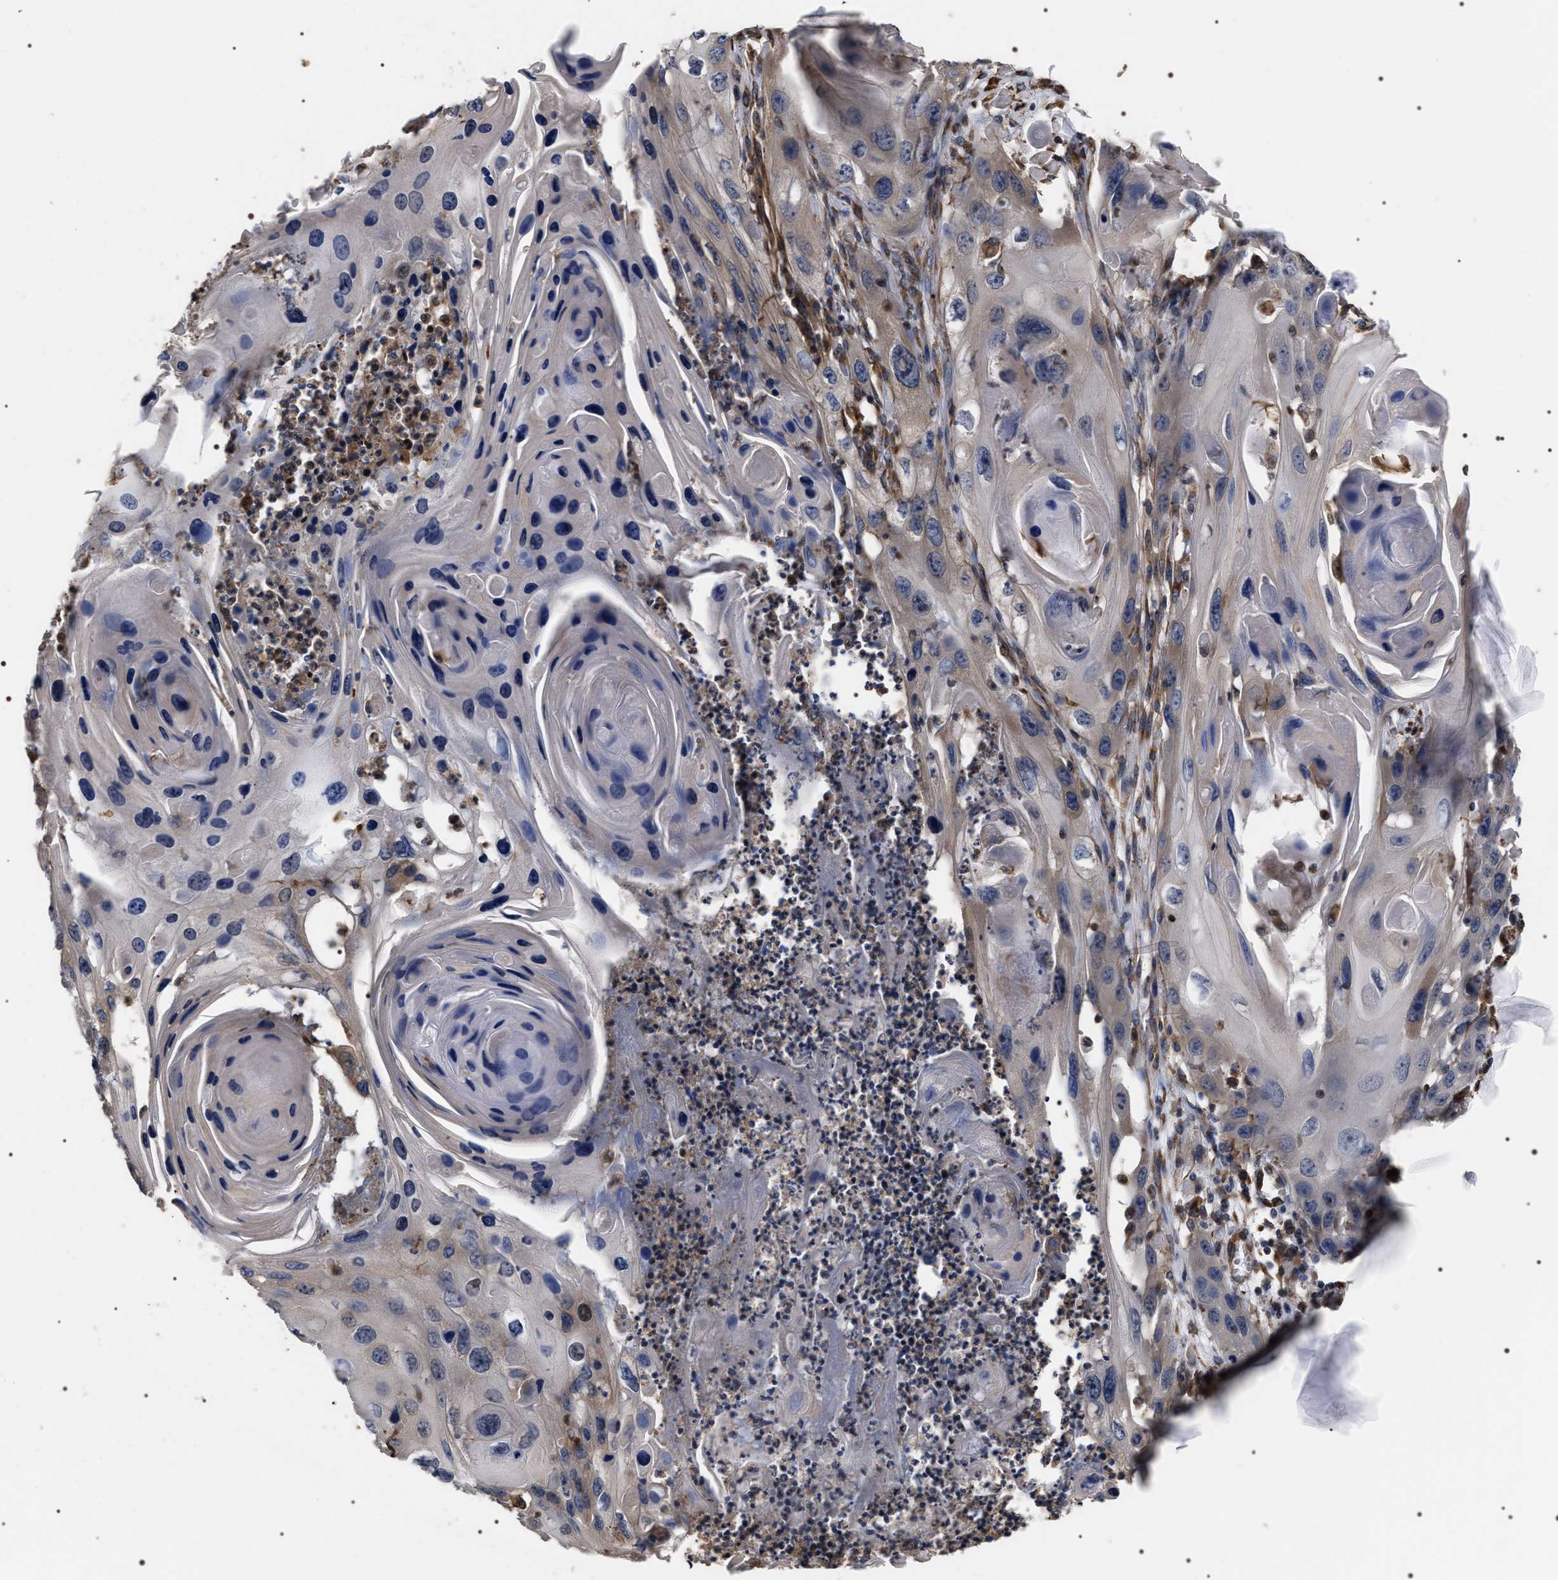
{"staining": {"intensity": "weak", "quantity": "<25%", "location": "cytoplasmic/membranous"}, "tissue": "skin cancer", "cell_type": "Tumor cells", "image_type": "cancer", "snomed": [{"axis": "morphology", "description": "Squamous cell carcinoma, NOS"}, {"axis": "topography", "description": "Skin"}], "caption": "Immunohistochemistry (IHC) of skin cancer displays no expression in tumor cells.", "gene": "TSPAN33", "patient": {"sex": "male", "age": 55}}